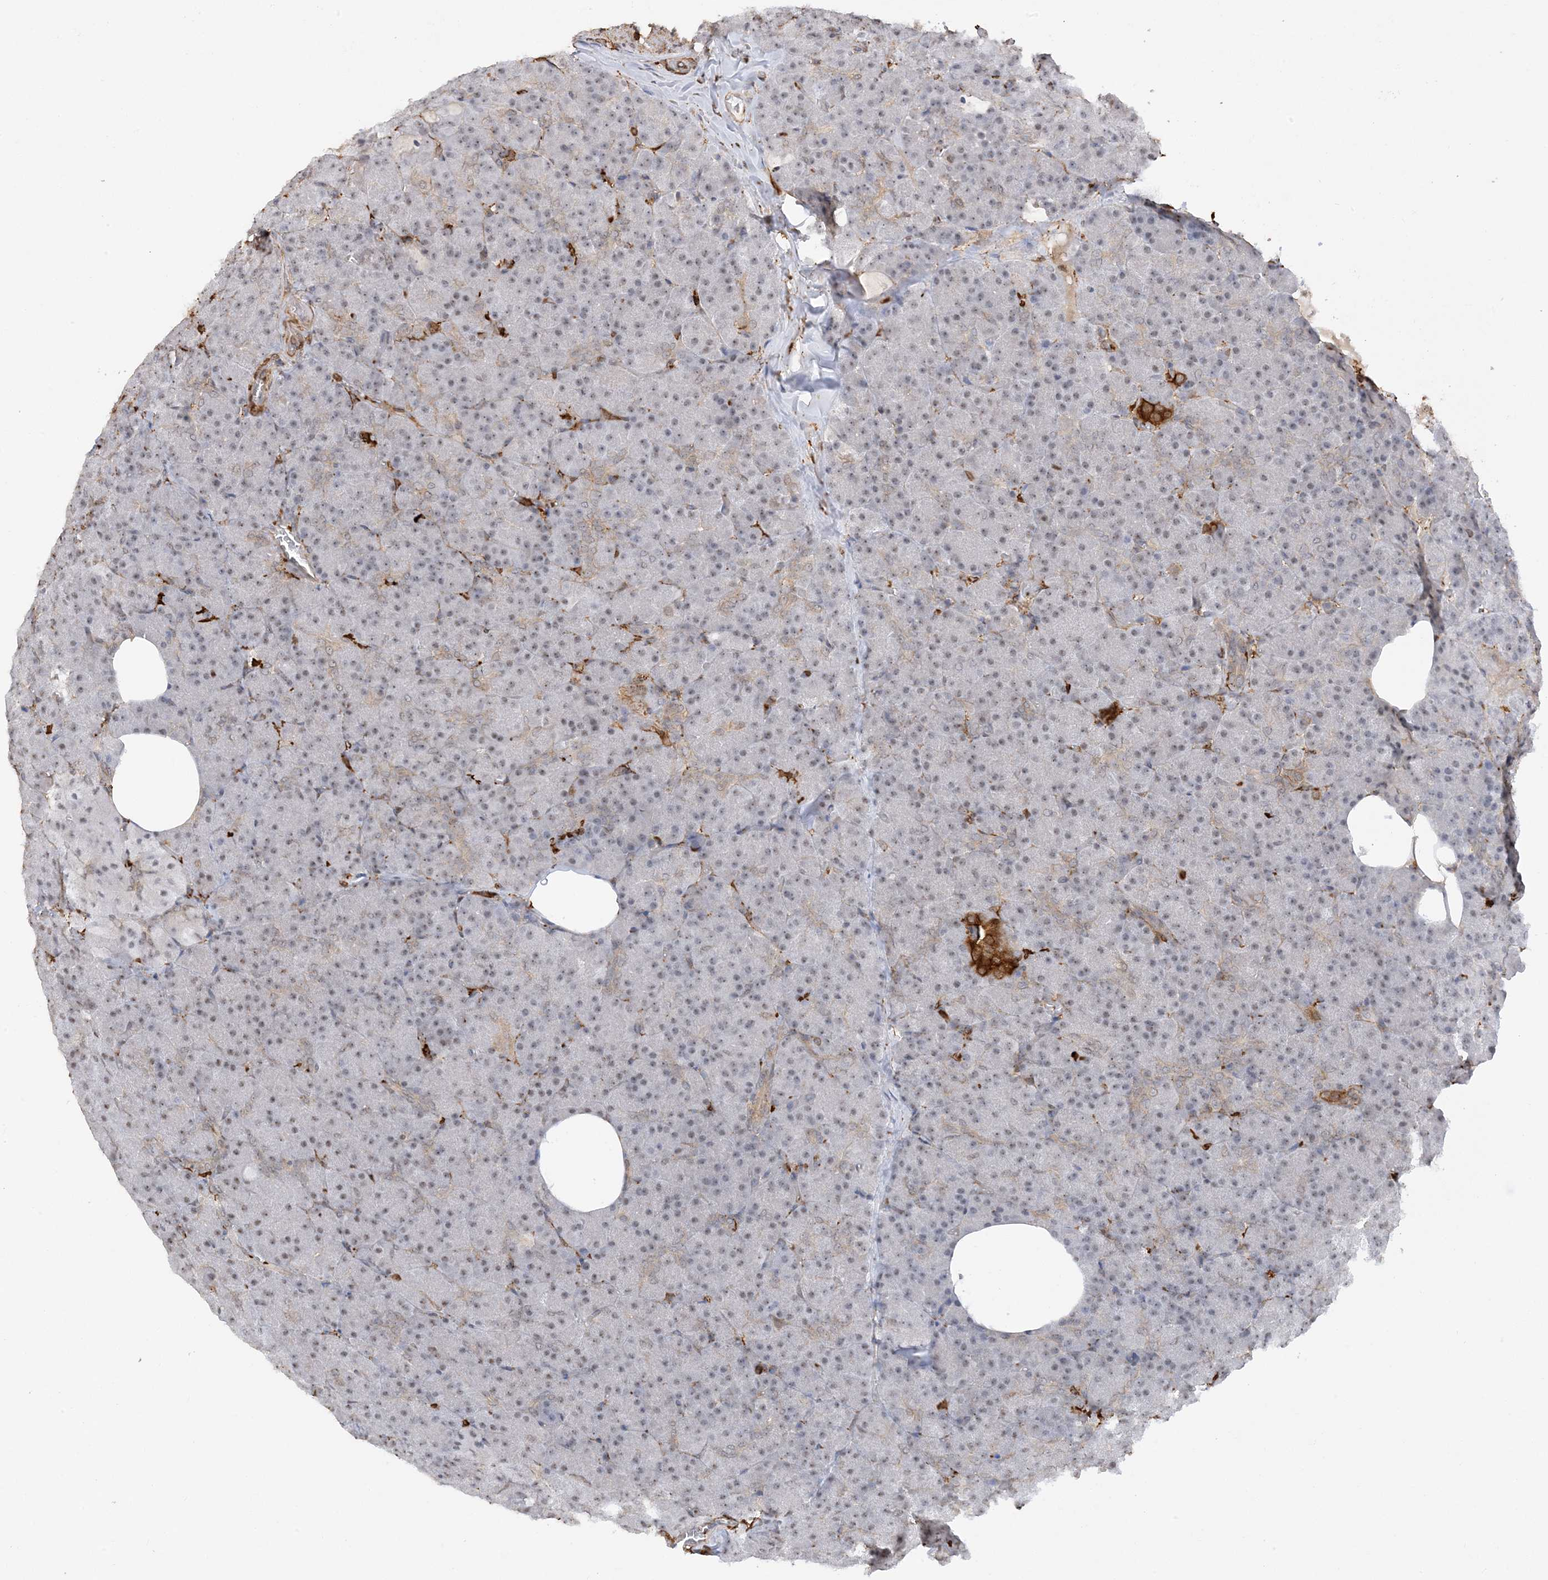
{"staining": {"intensity": "moderate", "quantity": "25%-75%", "location": "cytoplasmic/membranous,nuclear"}, "tissue": "pancreas", "cell_type": "Exocrine glandular cells", "image_type": "normal", "snomed": [{"axis": "morphology", "description": "Normal tissue, NOS"}, {"axis": "morphology", "description": "Carcinoid, malignant, NOS"}, {"axis": "topography", "description": "Pancreas"}], "caption": "A histopathology image of pancreas stained for a protein demonstrates moderate cytoplasmic/membranous,nuclear brown staining in exocrine glandular cells.", "gene": "PHACTR2", "patient": {"sex": "female", "age": 35}}